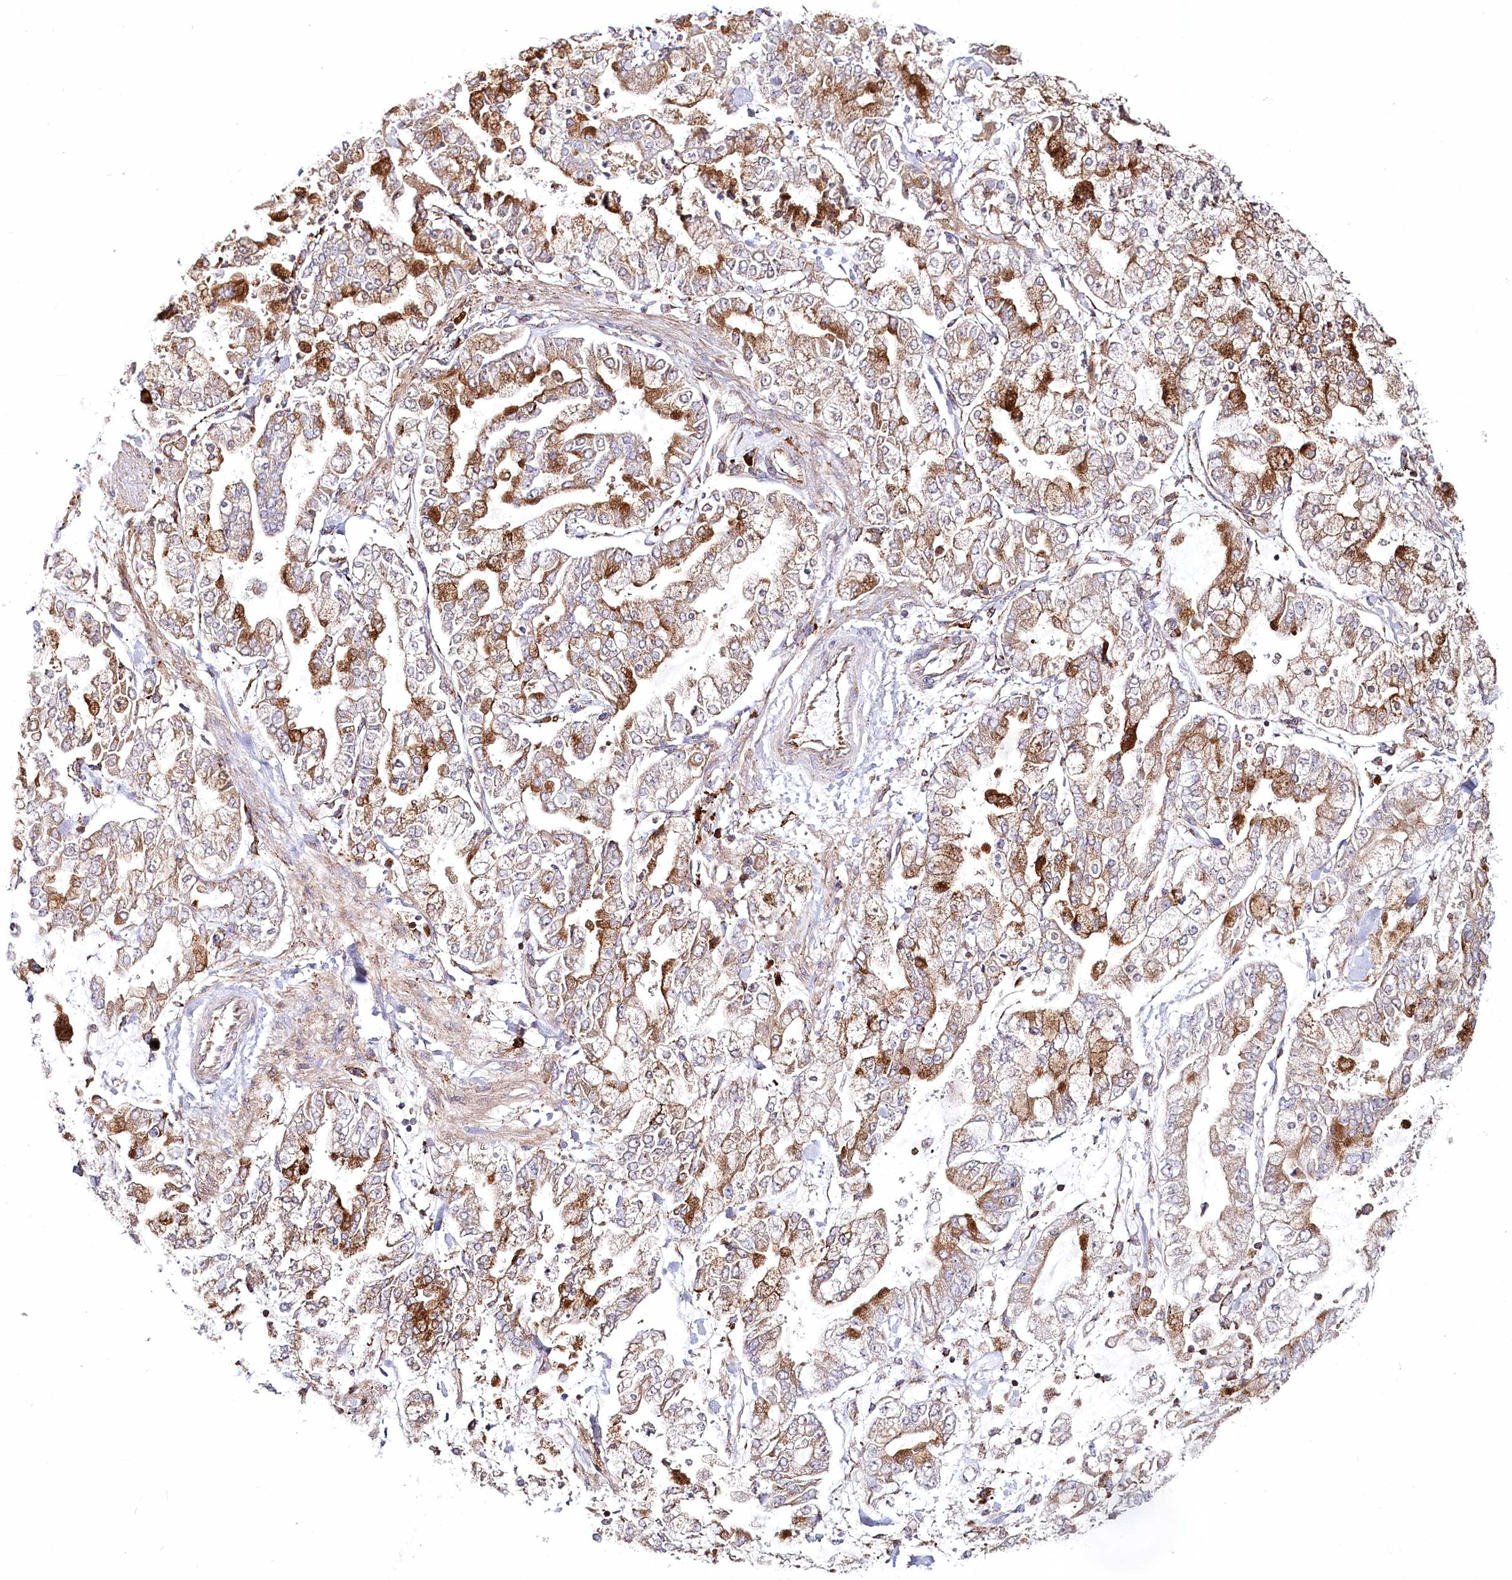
{"staining": {"intensity": "moderate", "quantity": ">75%", "location": "cytoplasmic/membranous"}, "tissue": "stomach cancer", "cell_type": "Tumor cells", "image_type": "cancer", "snomed": [{"axis": "morphology", "description": "Normal tissue, NOS"}, {"axis": "morphology", "description": "Adenocarcinoma, NOS"}, {"axis": "topography", "description": "Stomach, upper"}, {"axis": "topography", "description": "Stomach"}], "caption": "This histopathology image exhibits immunohistochemistry staining of stomach adenocarcinoma, with medium moderate cytoplasmic/membranous staining in approximately >75% of tumor cells.", "gene": "POGLUT1", "patient": {"sex": "male", "age": 76}}